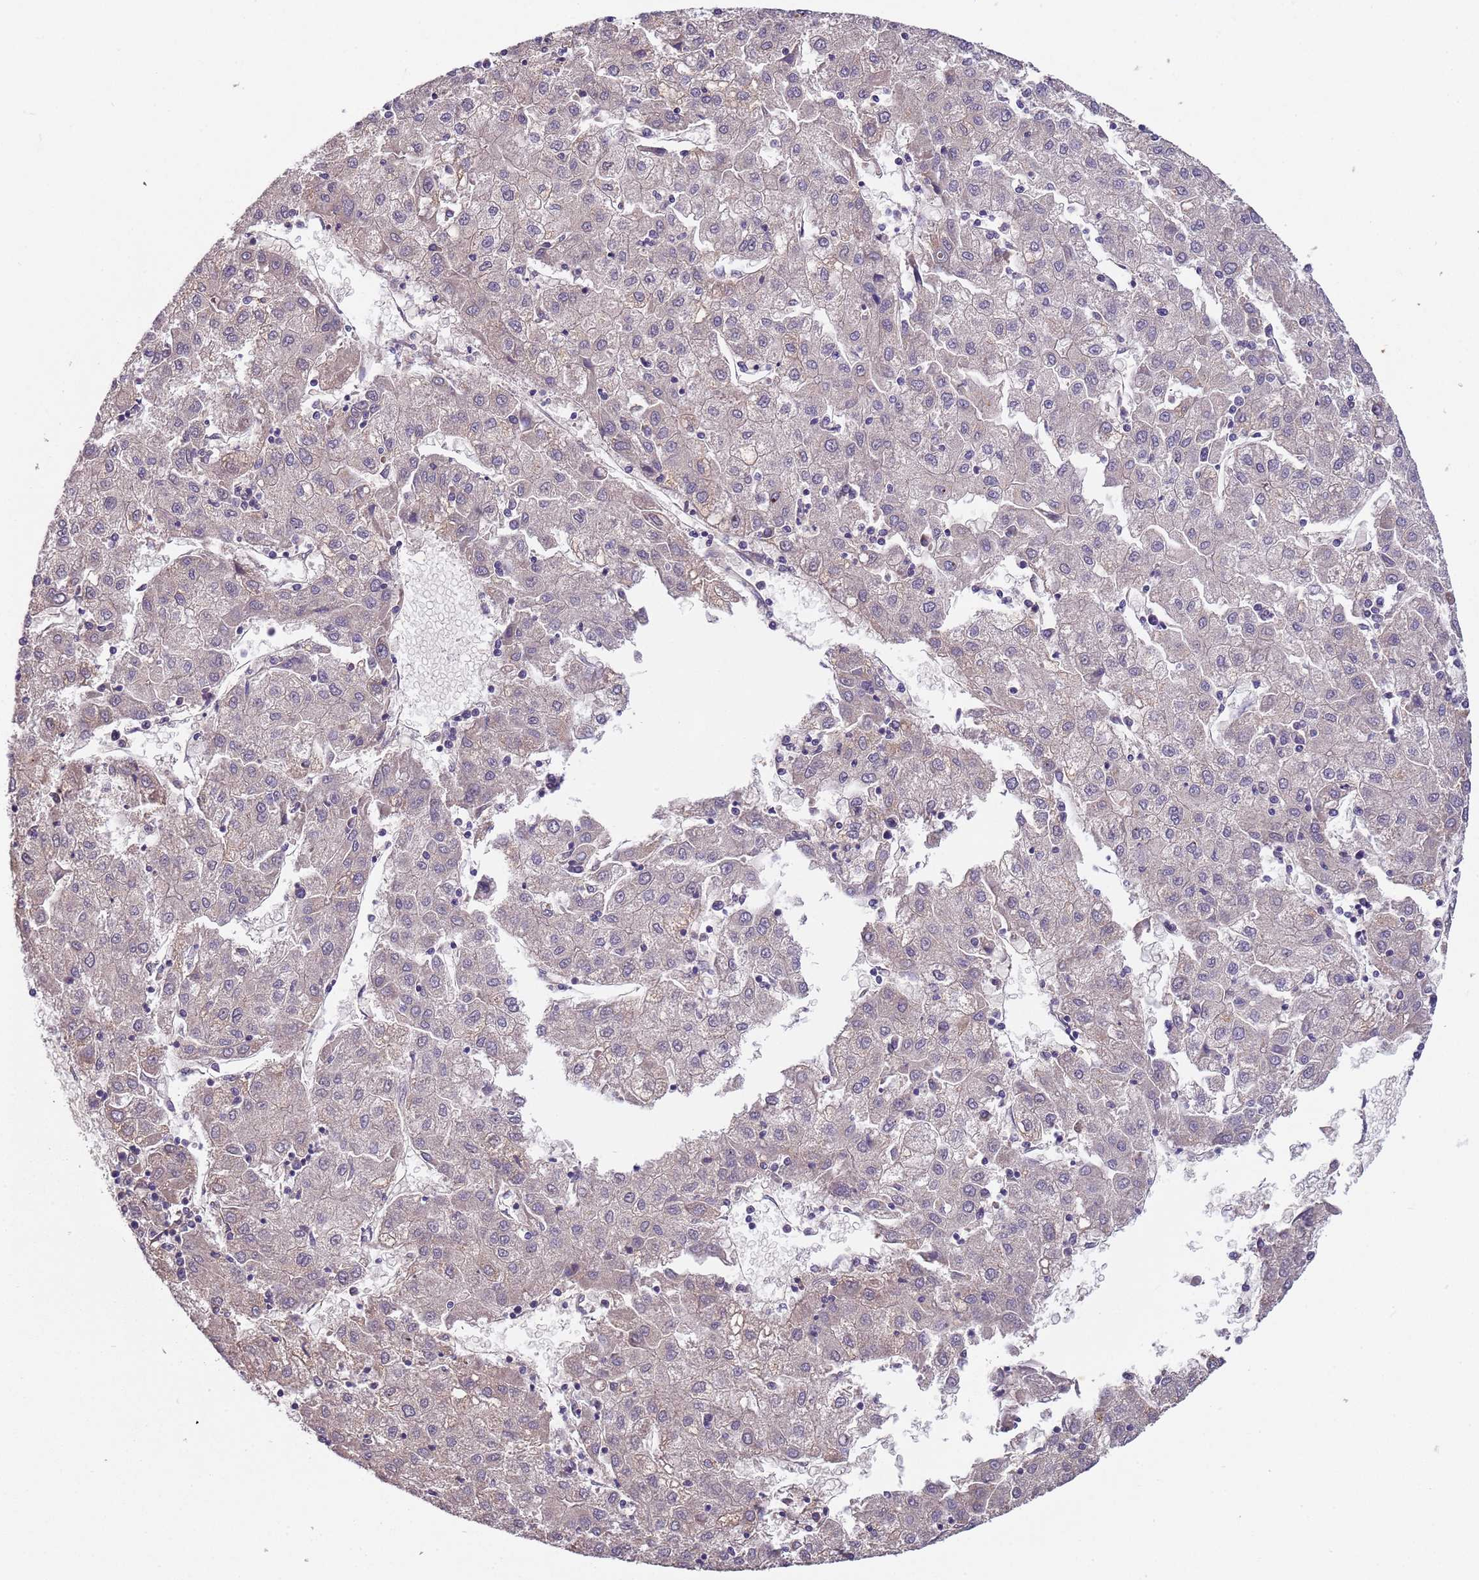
{"staining": {"intensity": "negative", "quantity": "none", "location": "none"}, "tissue": "liver cancer", "cell_type": "Tumor cells", "image_type": "cancer", "snomed": [{"axis": "morphology", "description": "Carcinoma, Hepatocellular, NOS"}, {"axis": "topography", "description": "Liver"}], "caption": "The histopathology image reveals no significant positivity in tumor cells of liver cancer.", "gene": "SLC24A3", "patient": {"sex": "male", "age": 72}}